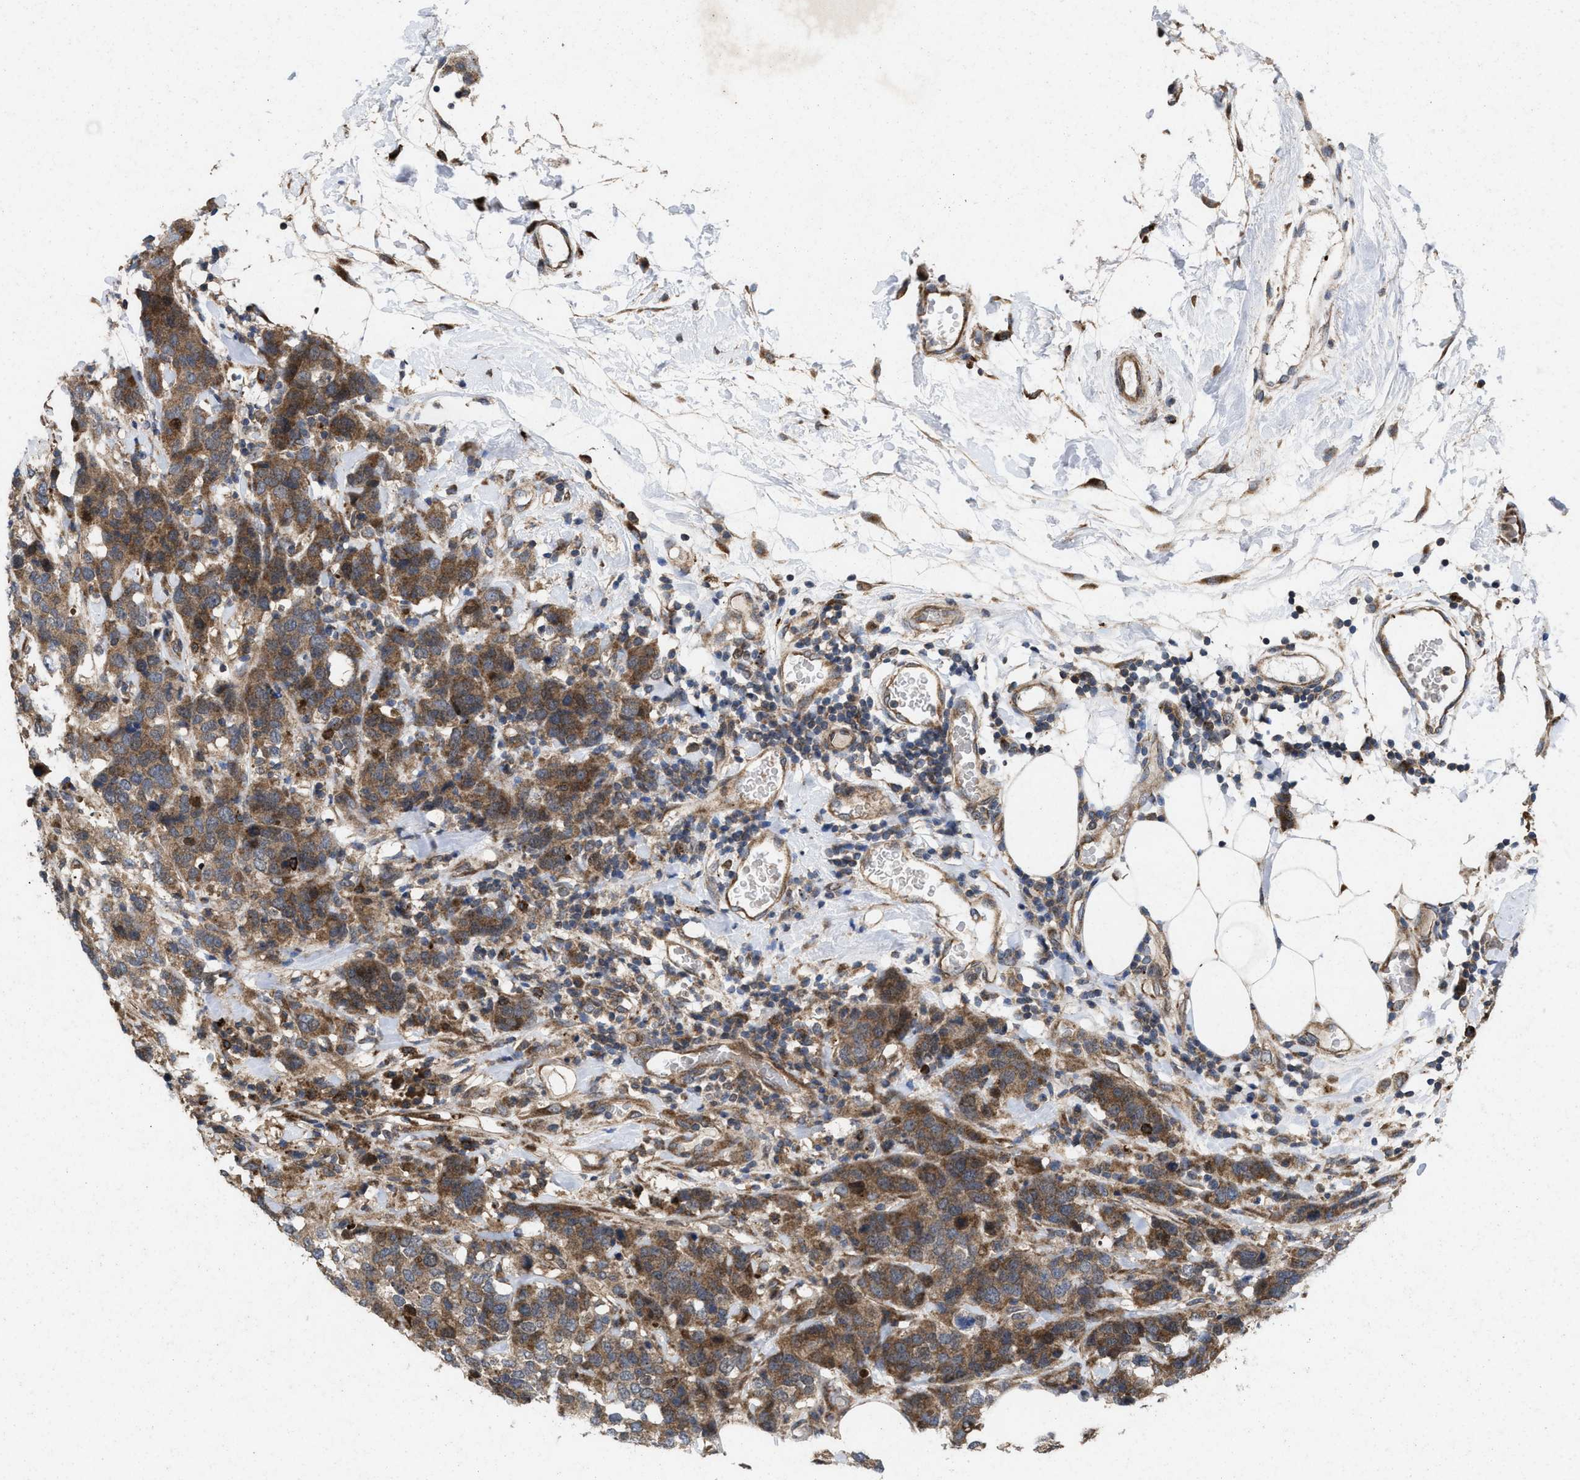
{"staining": {"intensity": "moderate", "quantity": ">75%", "location": "cytoplasmic/membranous"}, "tissue": "breast cancer", "cell_type": "Tumor cells", "image_type": "cancer", "snomed": [{"axis": "morphology", "description": "Lobular carcinoma"}, {"axis": "topography", "description": "Breast"}], "caption": "There is medium levels of moderate cytoplasmic/membranous expression in tumor cells of lobular carcinoma (breast), as demonstrated by immunohistochemical staining (brown color).", "gene": "MSI2", "patient": {"sex": "female", "age": 59}}